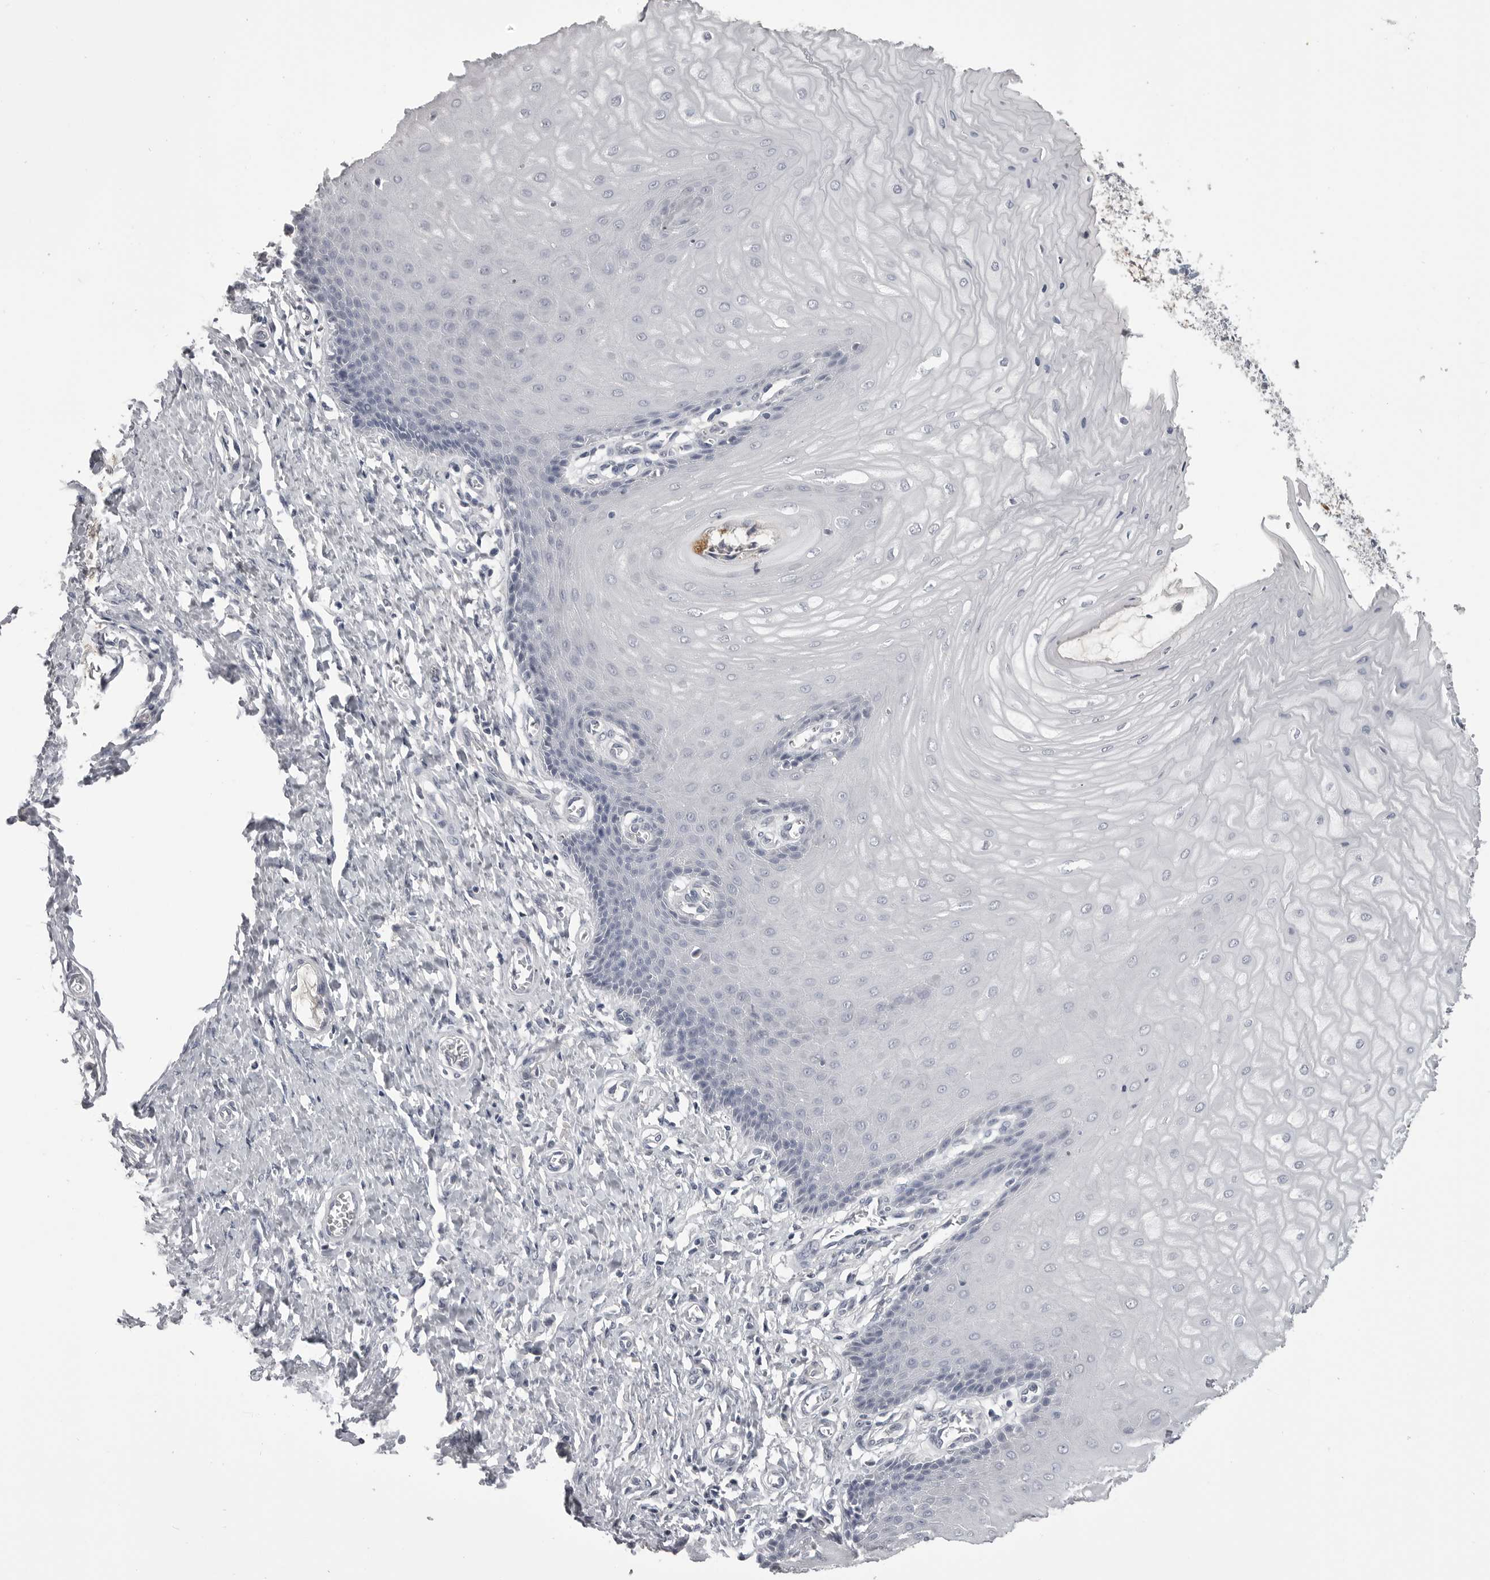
{"staining": {"intensity": "strong", "quantity": ">75%", "location": "cytoplasmic/membranous"}, "tissue": "cervix", "cell_type": "Glandular cells", "image_type": "normal", "snomed": [{"axis": "morphology", "description": "Normal tissue, NOS"}, {"axis": "topography", "description": "Cervix"}], "caption": "Brown immunohistochemical staining in normal human cervix displays strong cytoplasmic/membranous positivity in about >75% of glandular cells.", "gene": "TIMP1", "patient": {"sex": "female", "age": 55}}